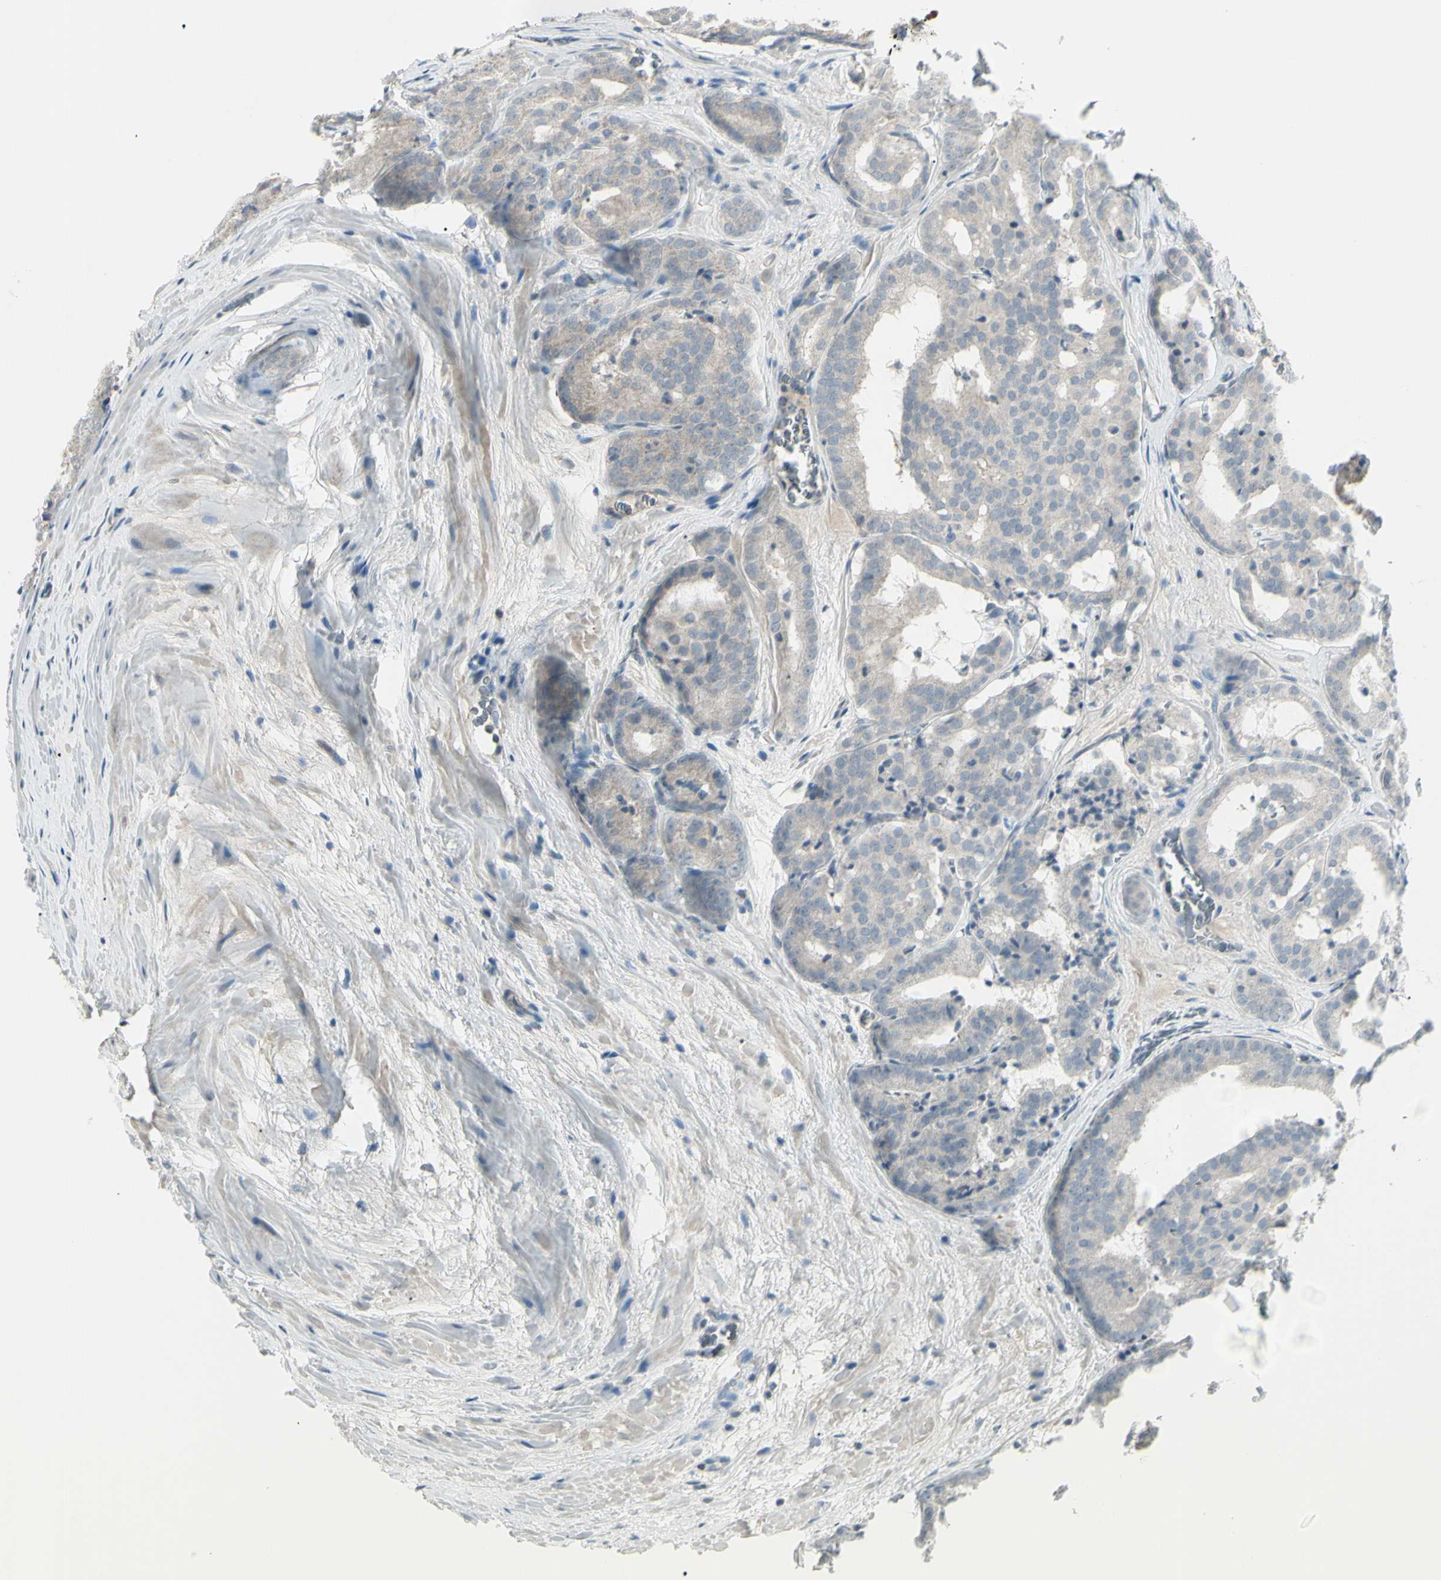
{"staining": {"intensity": "weak", "quantity": ">75%", "location": "cytoplasmic/membranous"}, "tissue": "prostate cancer", "cell_type": "Tumor cells", "image_type": "cancer", "snomed": [{"axis": "morphology", "description": "Adenocarcinoma, High grade"}, {"axis": "topography", "description": "Prostate"}], "caption": "Brown immunohistochemical staining in prostate cancer (adenocarcinoma (high-grade)) reveals weak cytoplasmic/membranous positivity in approximately >75% of tumor cells.", "gene": "SH3GL2", "patient": {"sex": "male", "age": 64}}